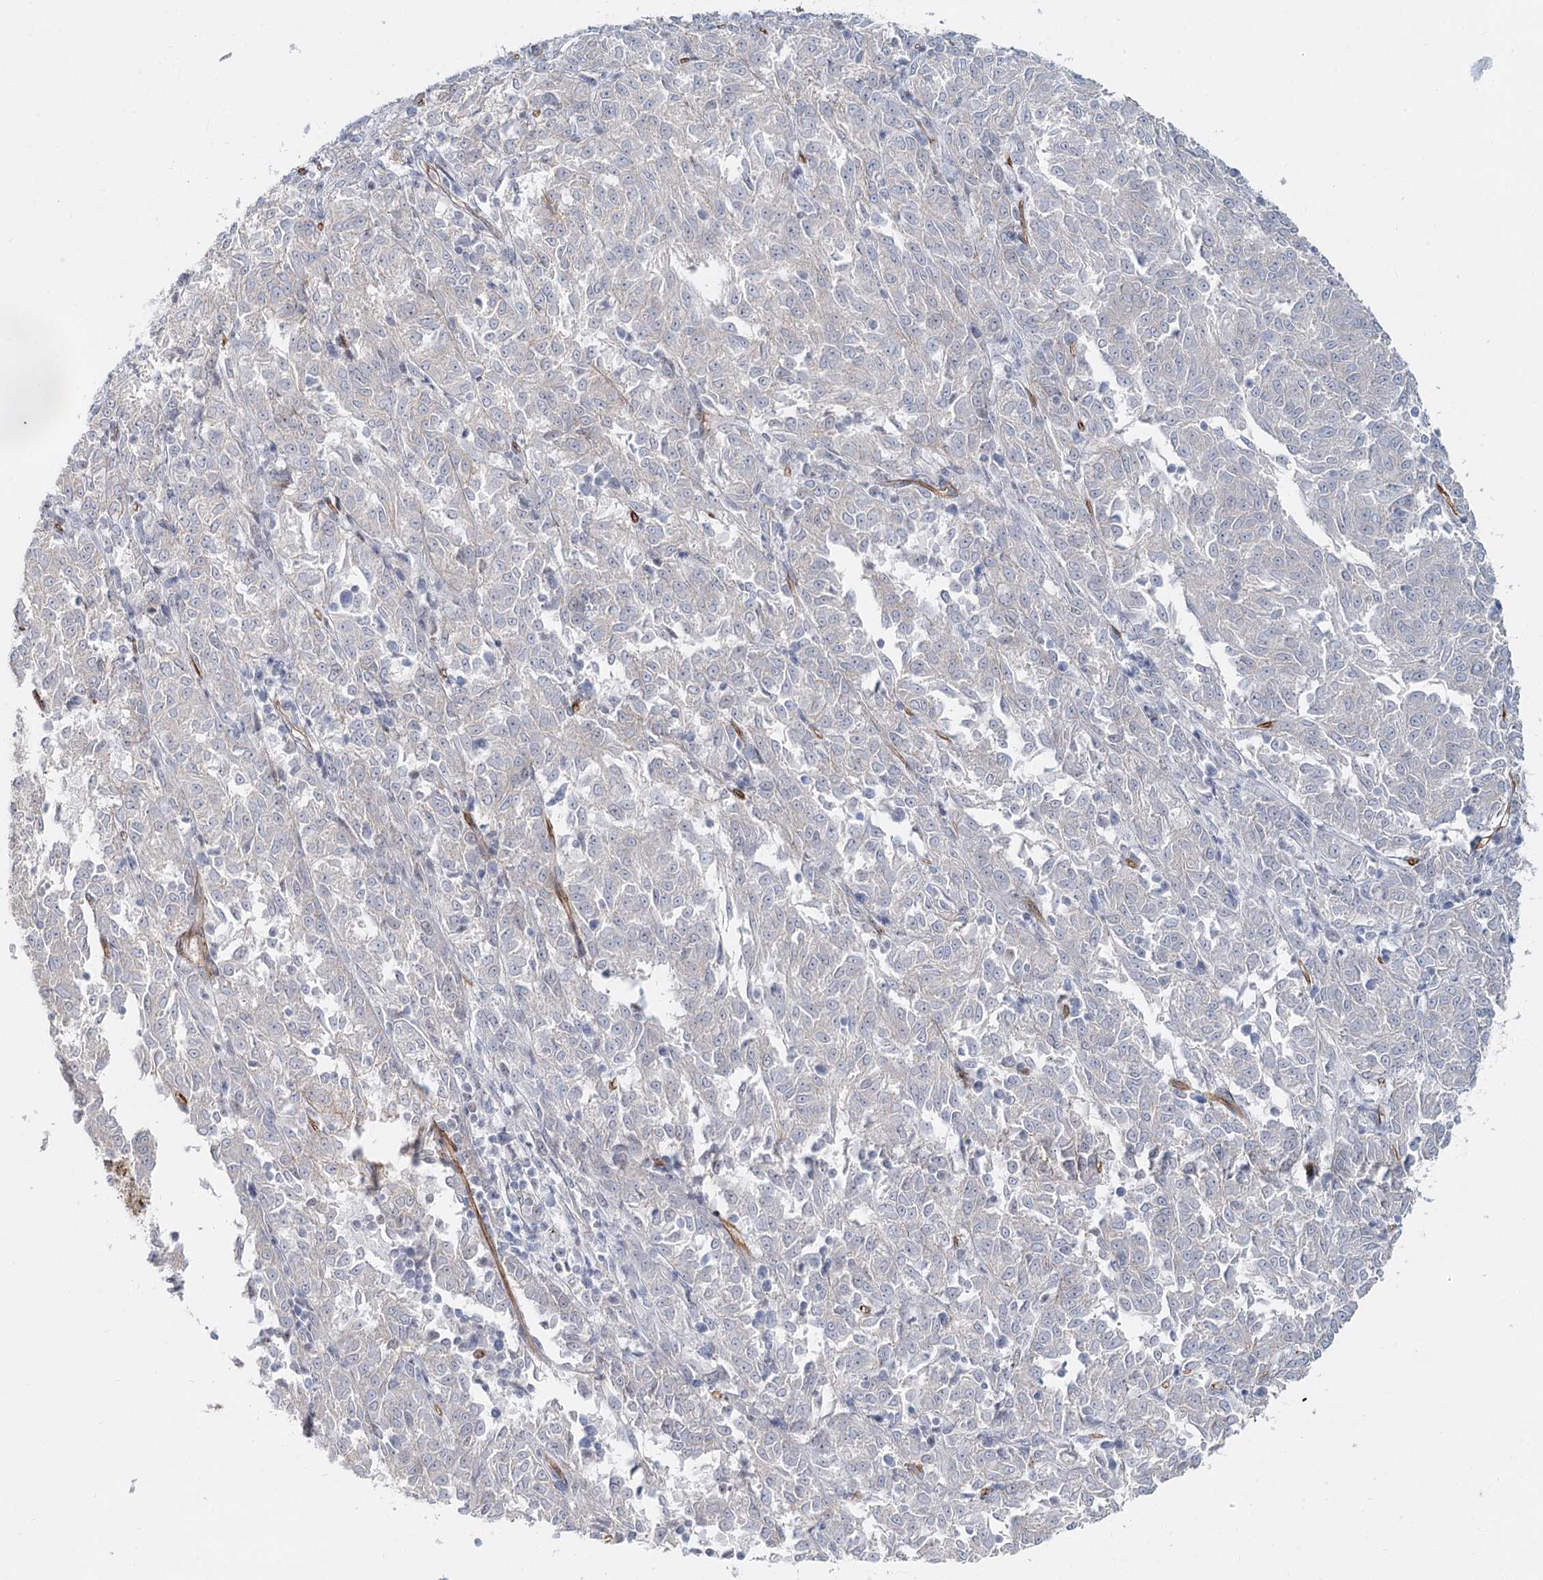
{"staining": {"intensity": "negative", "quantity": "none", "location": "none"}, "tissue": "melanoma", "cell_type": "Tumor cells", "image_type": "cancer", "snomed": [{"axis": "morphology", "description": "Malignant melanoma, NOS"}, {"axis": "topography", "description": "Skin"}], "caption": "This is an immunohistochemistry (IHC) photomicrograph of human malignant melanoma. There is no expression in tumor cells.", "gene": "ZFYVE28", "patient": {"sex": "female", "age": 72}}